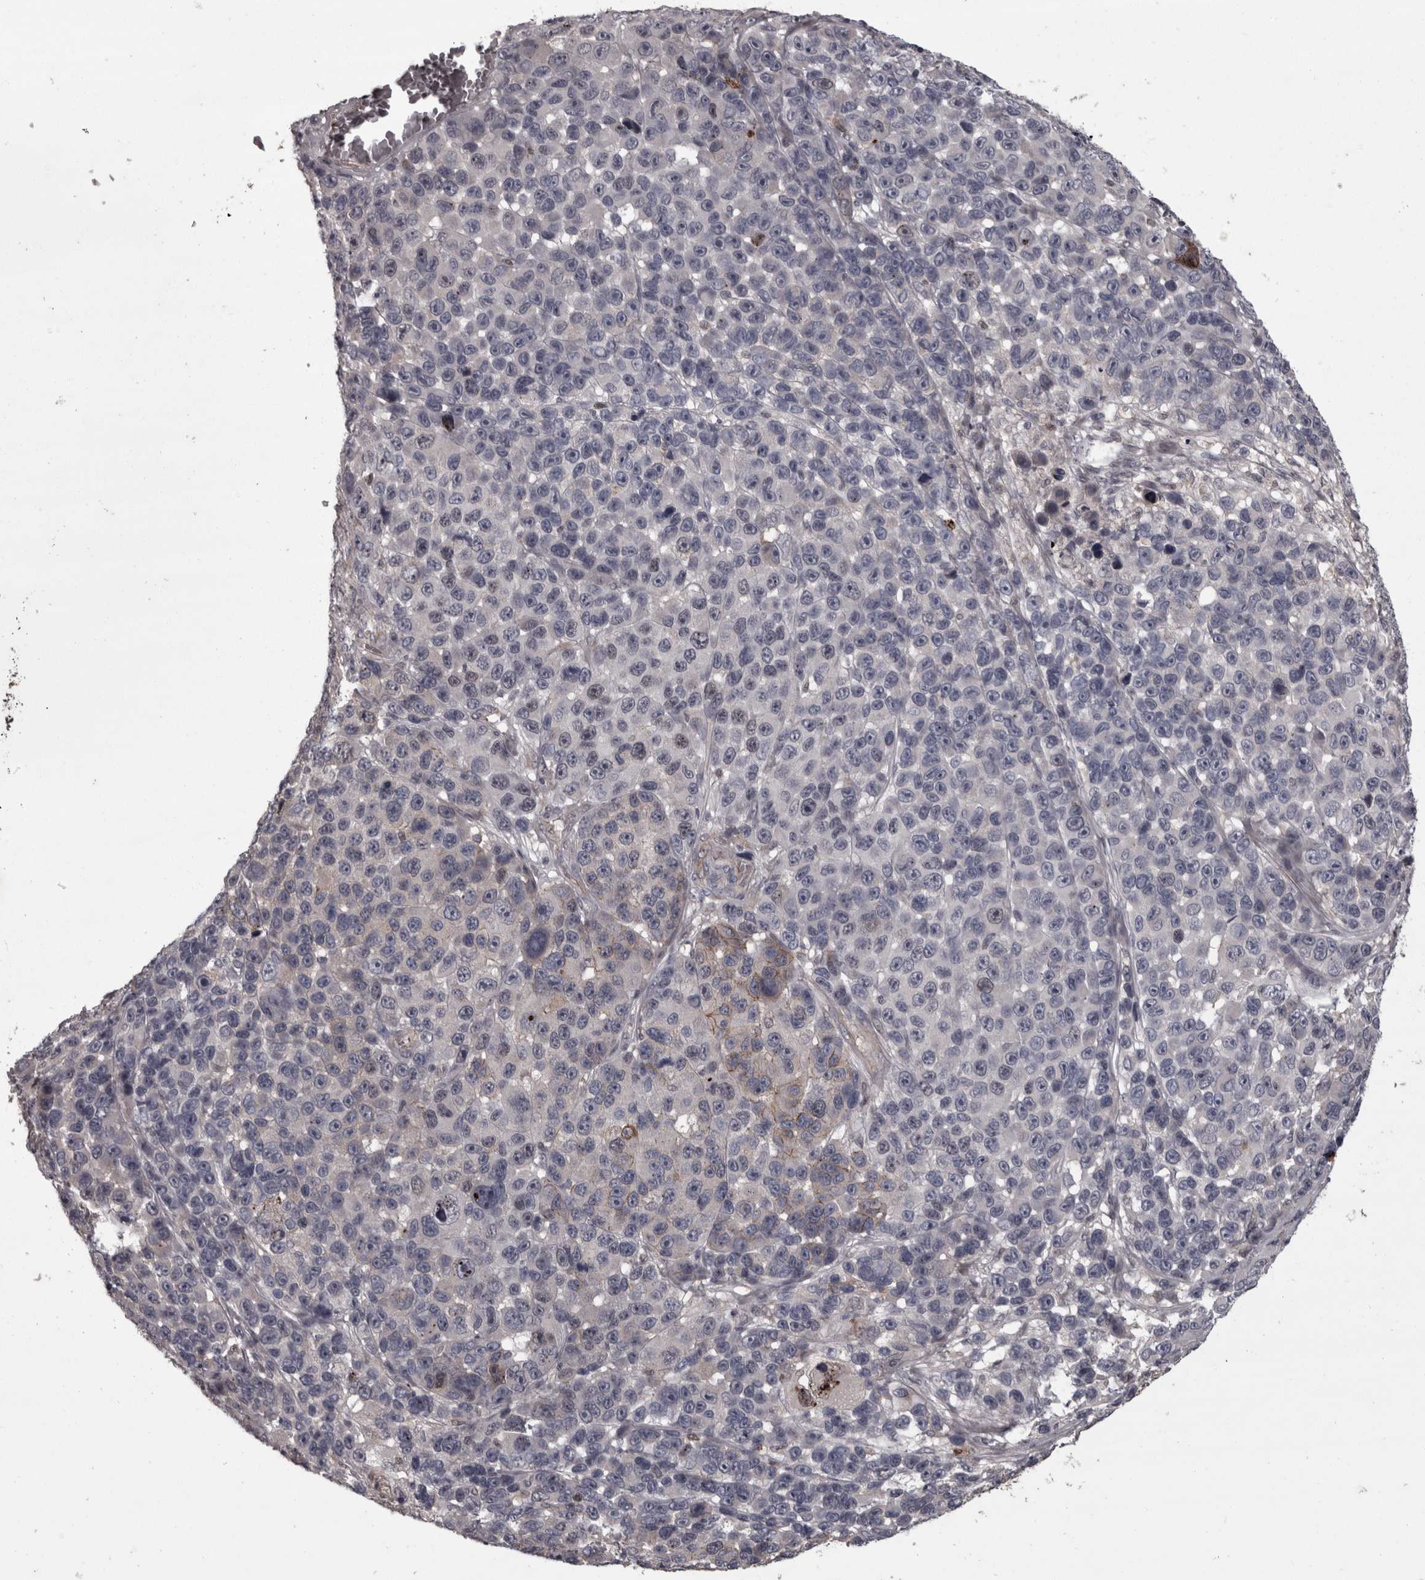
{"staining": {"intensity": "negative", "quantity": "none", "location": "none"}, "tissue": "melanoma", "cell_type": "Tumor cells", "image_type": "cancer", "snomed": [{"axis": "morphology", "description": "Malignant melanoma, NOS"}, {"axis": "topography", "description": "Skin"}], "caption": "This histopathology image is of melanoma stained with immunohistochemistry to label a protein in brown with the nuclei are counter-stained blue. There is no expression in tumor cells. (Stains: DAB (3,3'-diaminobenzidine) IHC with hematoxylin counter stain, Microscopy: brightfield microscopy at high magnification).", "gene": "PCDH17", "patient": {"sex": "male", "age": 53}}